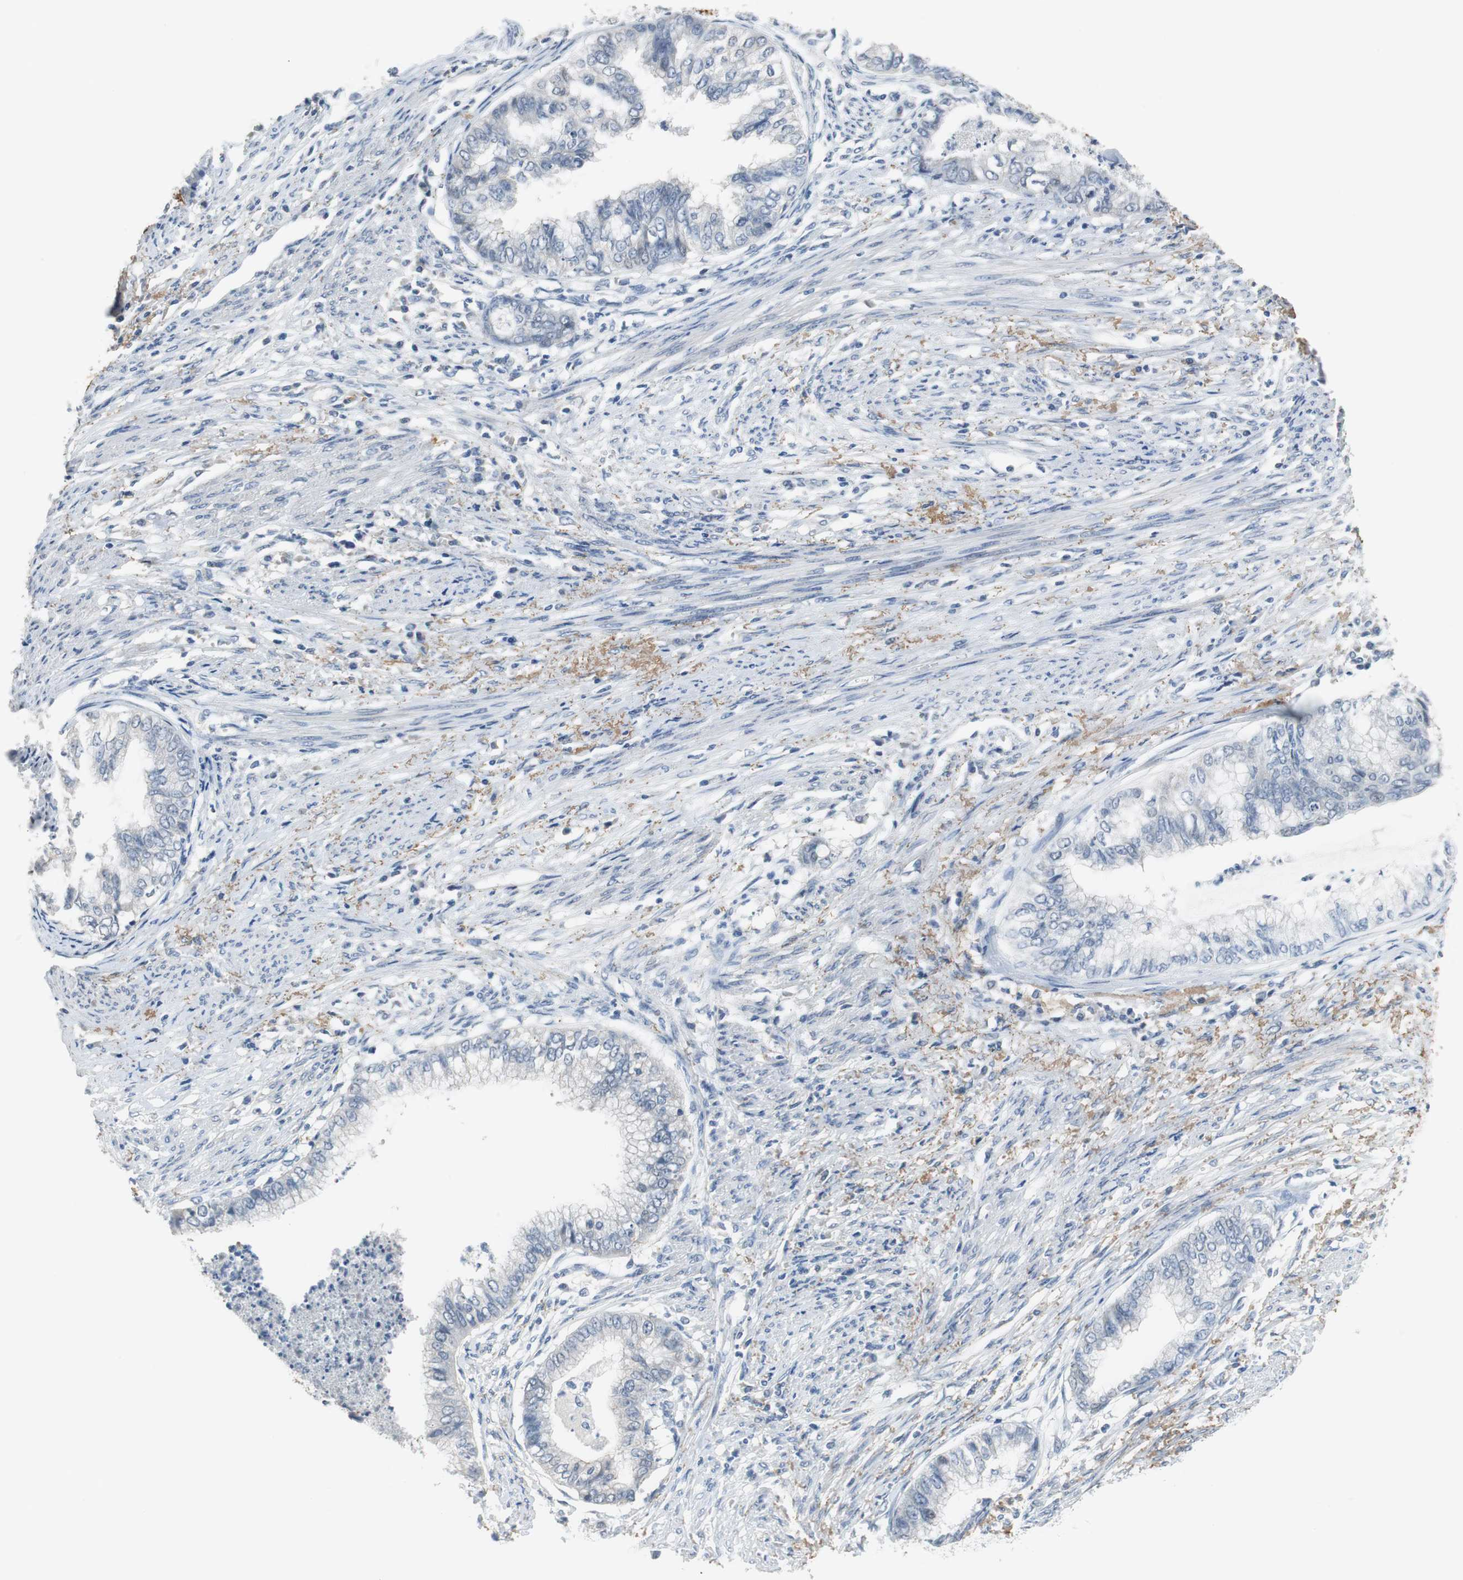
{"staining": {"intensity": "negative", "quantity": "none", "location": "none"}, "tissue": "endometrial cancer", "cell_type": "Tumor cells", "image_type": "cancer", "snomed": [{"axis": "morphology", "description": "Adenocarcinoma, NOS"}, {"axis": "topography", "description": "Endometrium"}], "caption": "Human endometrial cancer stained for a protein using immunohistochemistry demonstrates no positivity in tumor cells.", "gene": "MUC7", "patient": {"sex": "female", "age": 79}}